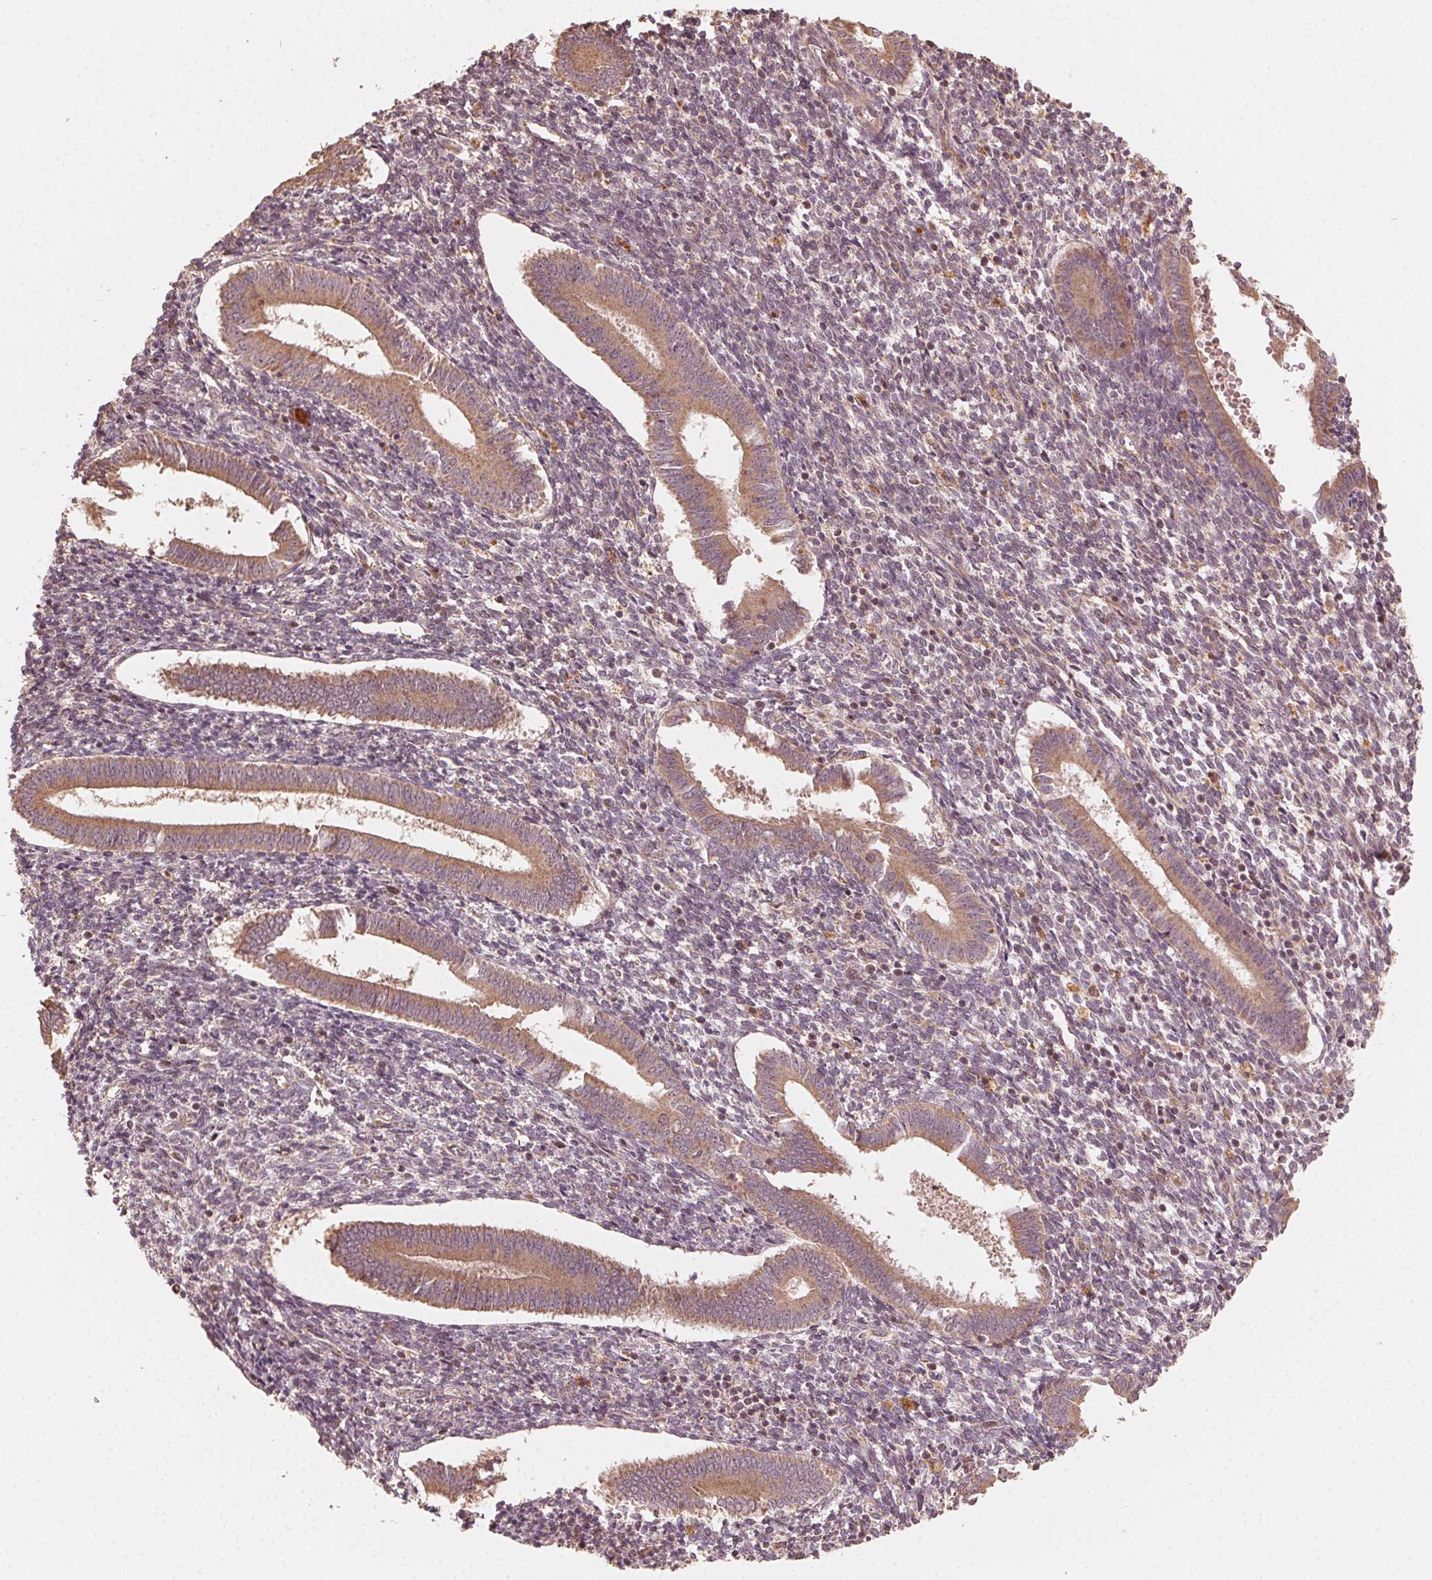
{"staining": {"intensity": "moderate", "quantity": ">75%", "location": "cytoplasmic/membranous"}, "tissue": "endometrium", "cell_type": "Cells in endometrial stroma", "image_type": "normal", "snomed": [{"axis": "morphology", "description": "Normal tissue, NOS"}, {"axis": "topography", "description": "Endometrium"}], "caption": "A high-resolution histopathology image shows immunohistochemistry staining of benign endometrium, which shows moderate cytoplasmic/membranous expression in about >75% of cells in endometrial stroma.", "gene": "WBP2", "patient": {"sex": "female", "age": 25}}